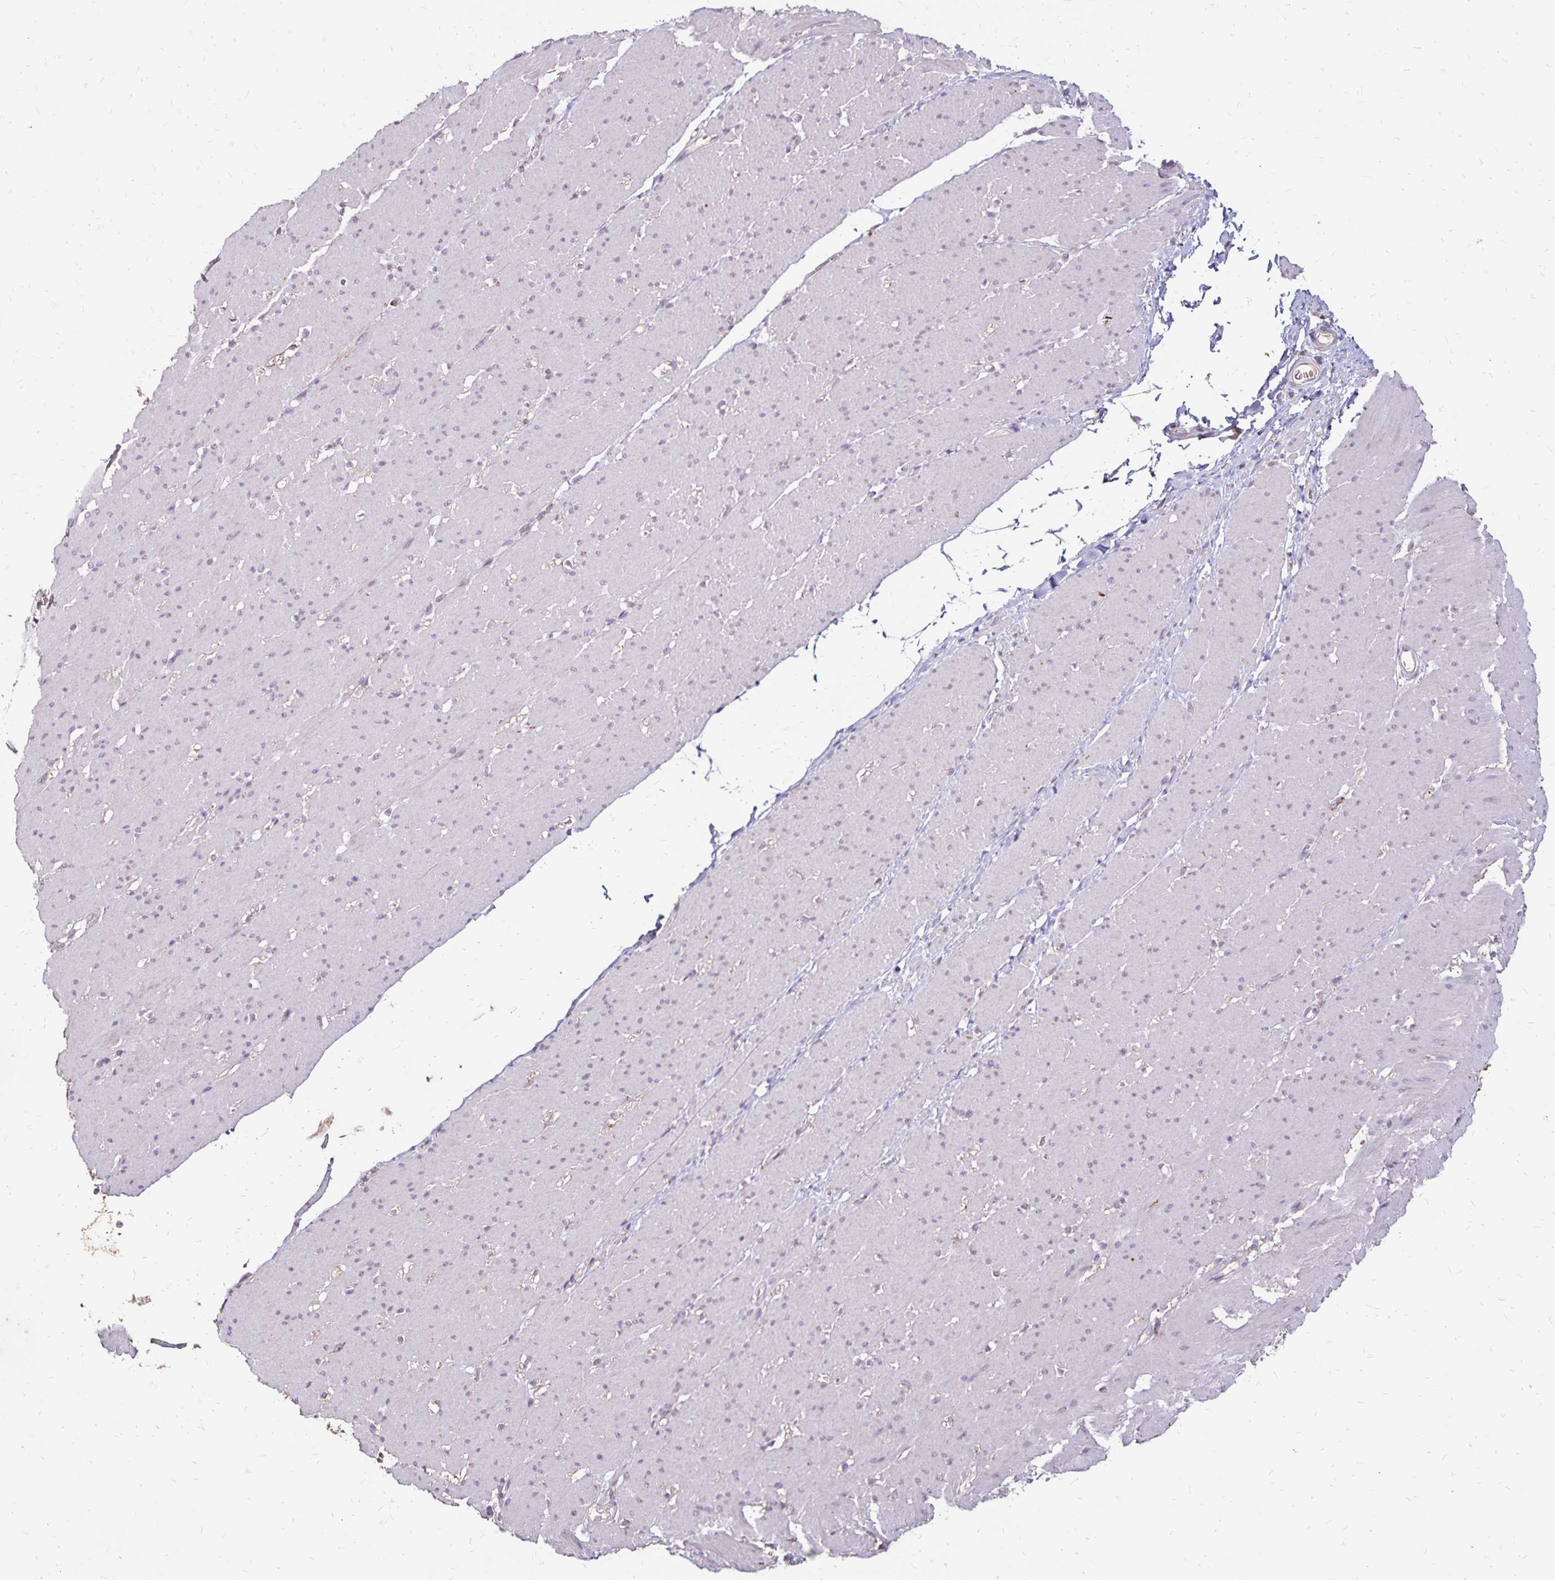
{"staining": {"intensity": "negative", "quantity": "none", "location": "none"}, "tissue": "smooth muscle", "cell_type": "Smooth muscle cells", "image_type": "normal", "snomed": [{"axis": "morphology", "description": "Normal tissue, NOS"}, {"axis": "topography", "description": "Smooth muscle"}, {"axis": "topography", "description": "Rectum"}], "caption": "Smooth muscle was stained to show a protein in brown. There is no significant staining in smooth muscle cells. (Stains: DAB (3,3'-diaminobenzidine) immunohistochemistry (IHC) with hematoxylin counter stain, Microscopy: brightfield microscopy at high magnification).", "gene": "EMC10", "patient": {"sex": "male", "age": 53}}